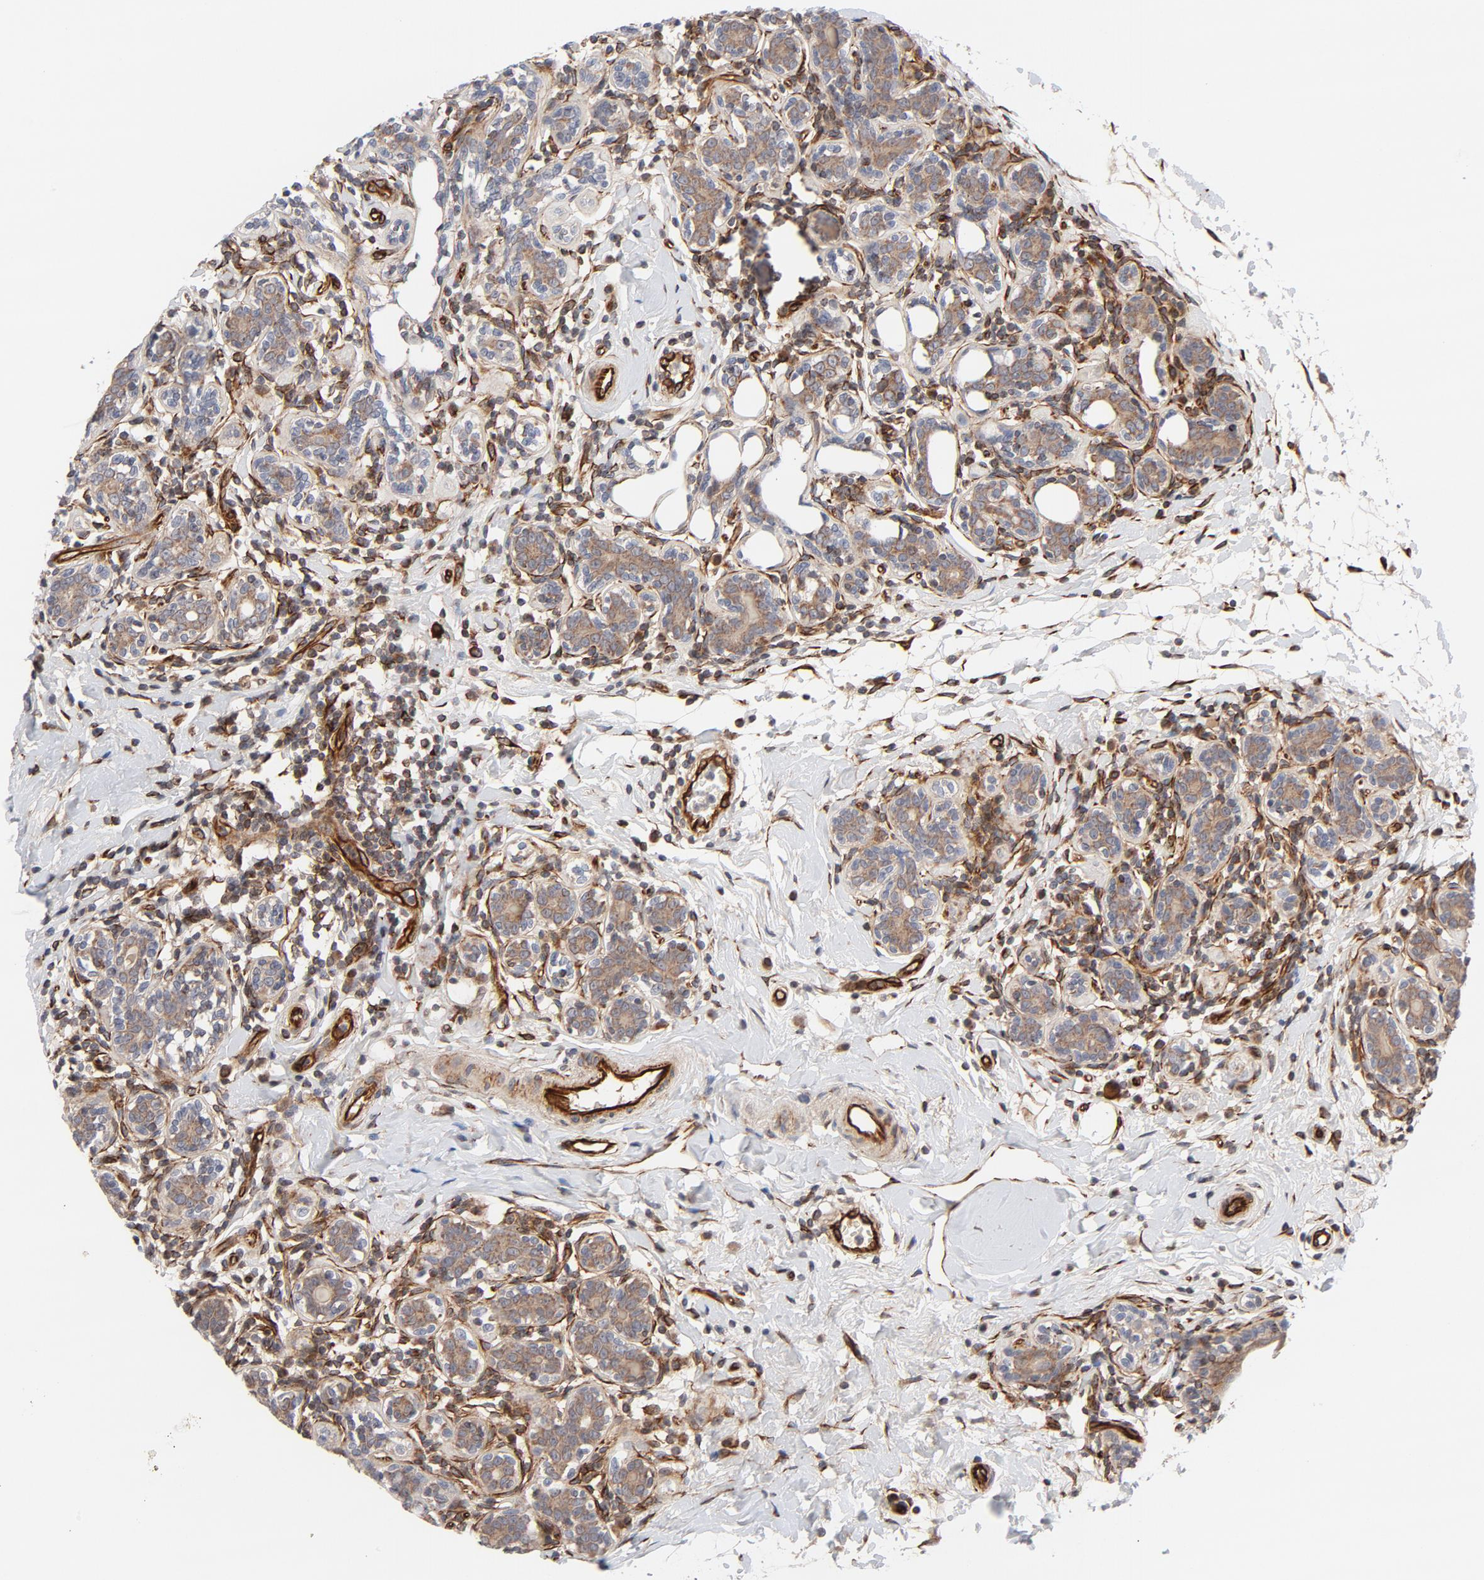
{"staining": {"intensity": "weak", "quantity": ">75%", "location": "cytoplasmic/membranous"}, "tissue": "breast cancer", "cell_type": "Tumor cells", "image_type": "cancer", "snomed": [{"axis": "morphology", "description": "Normal tissue, NOS"}, {"axis": "morphology", "description": "Lobular carcinoma"}, {"axis": "topography", "description": "Breast"}], "caption": "Immunohistochemistry of human lobular carcinoma (breast) exhibits low levels of weak cytoplasmic/membranous expression in about >75% of tumor cells. The staining was performed using DAB (3,3'-diaminobenzidine) to visualize the protein expression in brown, while the nuclei were stained in blue with hematoxylin (Magnification: 20x).", "gene": "DNAAF2", "patient": {"sex": "female", "age": 47}}